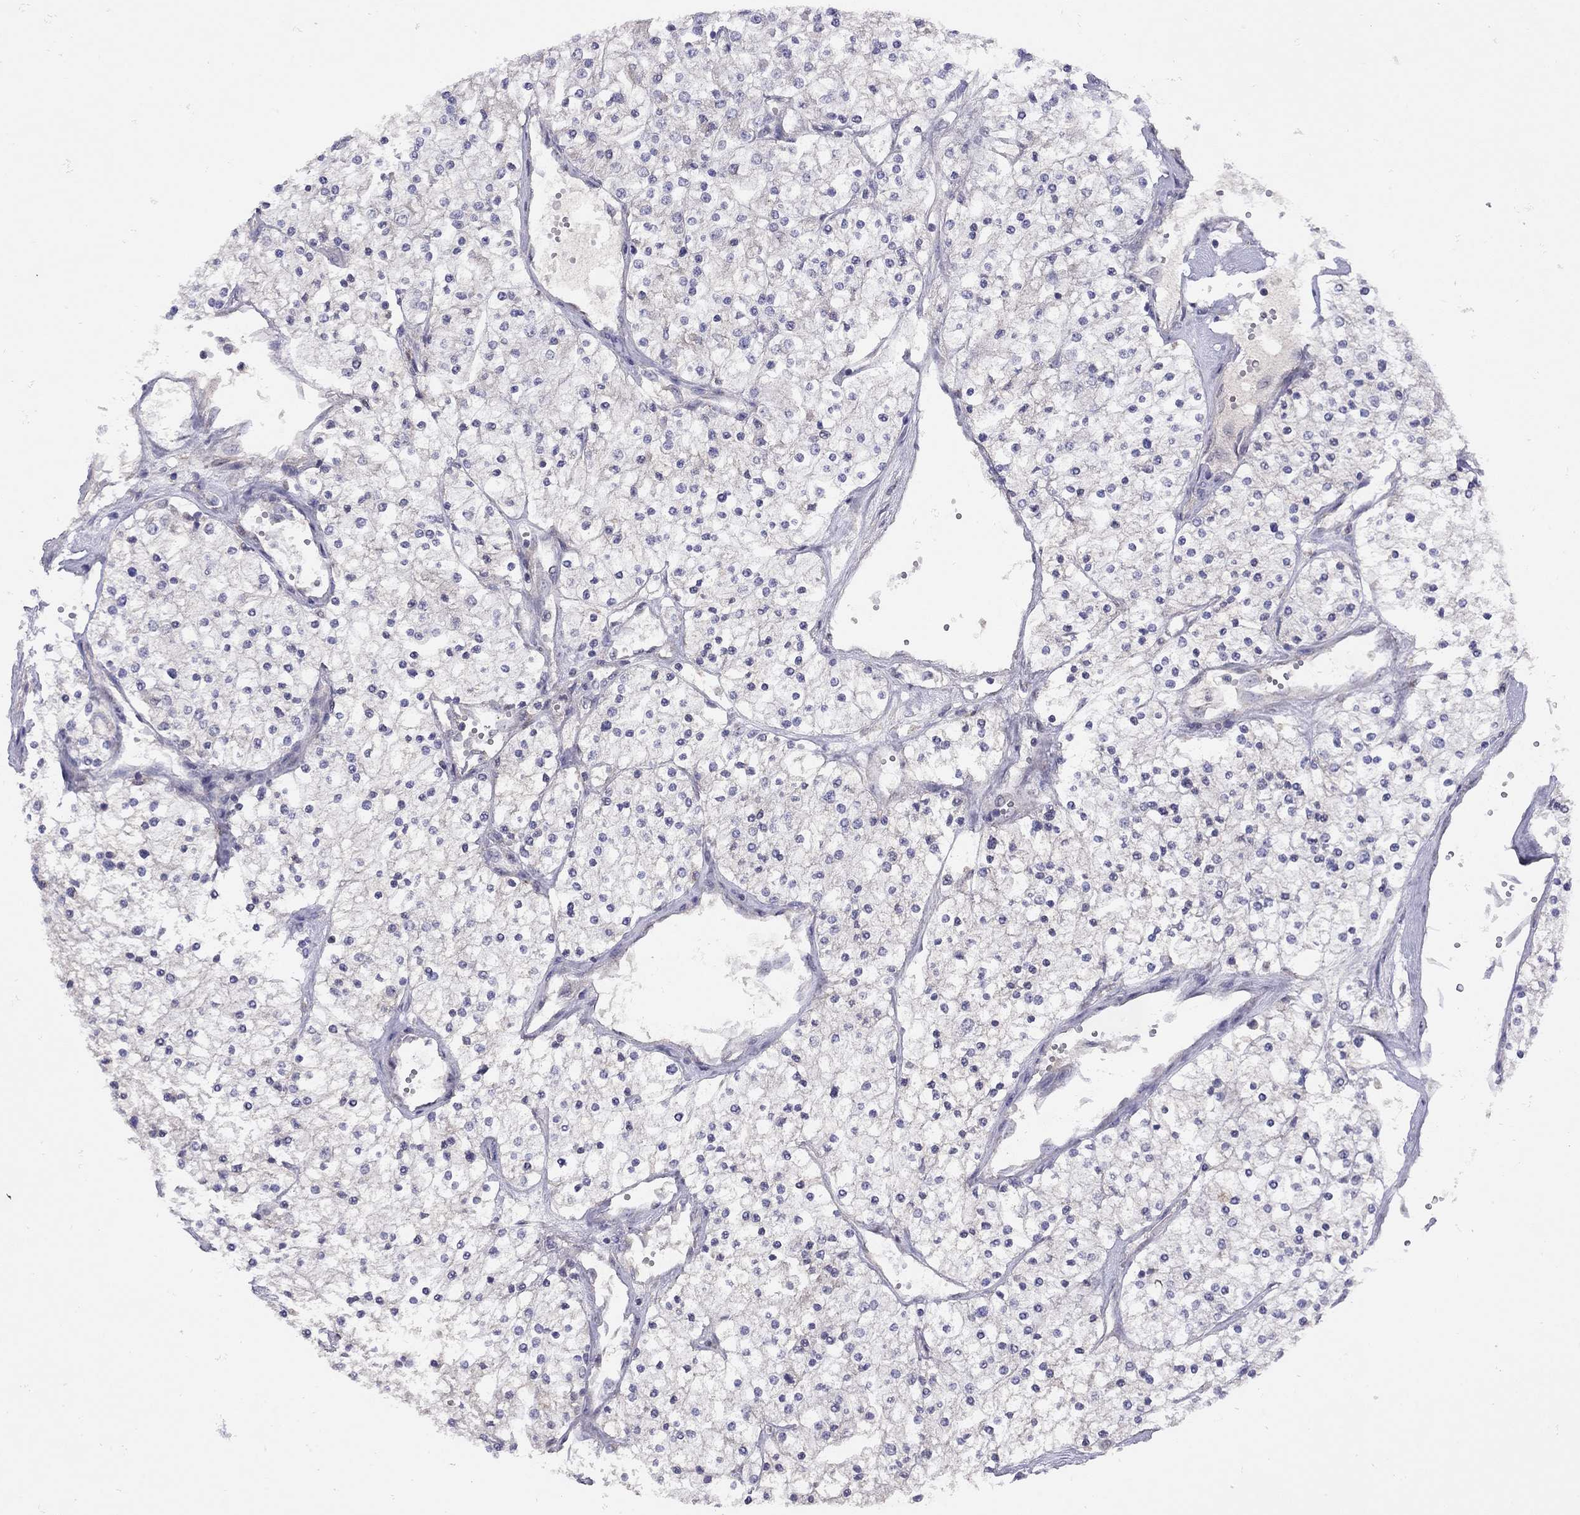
{"staining": {"intensity": "negative", "quantity": "none", "location": "none"}, "tissue": "renal cancer", "cell_type": "Tumor cells", "image_type": "cancer", "snomed": [{"axis": "morphology", "description": "Adenocarcinoma, NOS"}, {"axis": "topography", "description": "Kidney"}], "caption": "Protein analysis of renal adenocarcinoma displays no significant staining in tumor cells.", "gene": "RTP5", "patient": {"sex": "male", "age": 80}}